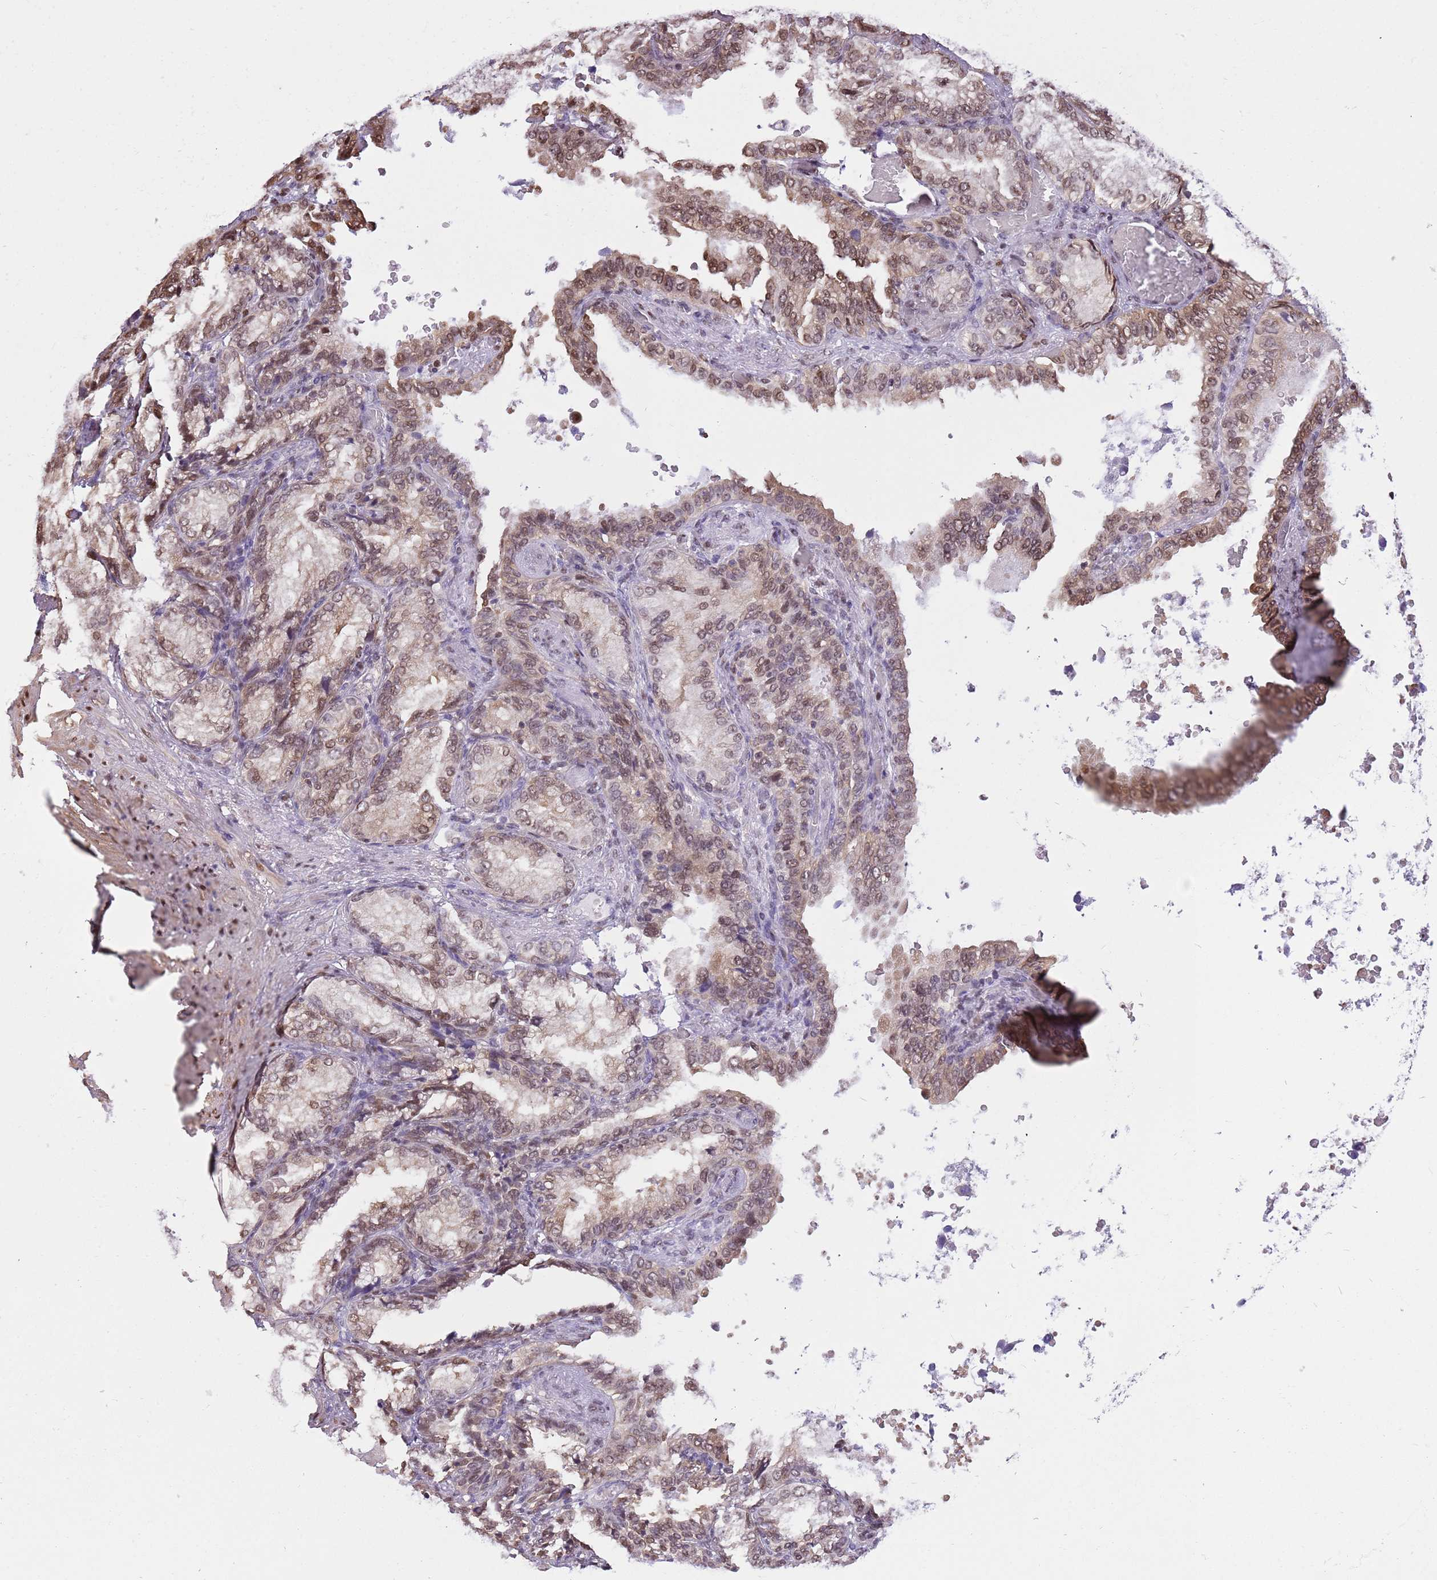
{"staining": {"intensity": "moderate", "quantity": ">75%", "location": "cytoplasmic/membranous,nuclear"}, "tissue": "seminal vesicle", "cell_type": "Glandular cells", "image_type": "normal", "snomed": [{"axis": "morphology", "description": "Normal tissue, NOS"}, {"axis": "topography", "description": "Seminal veicle"}], "caption": "This image reveals IHC staining of benign seminal vesicle, with medium moderate cytoplasmic/membranous,nuclear expression in approximately >75% of glandular cells.", "gene": "RFK", "patient": {"sex": "male", "age": 58}}